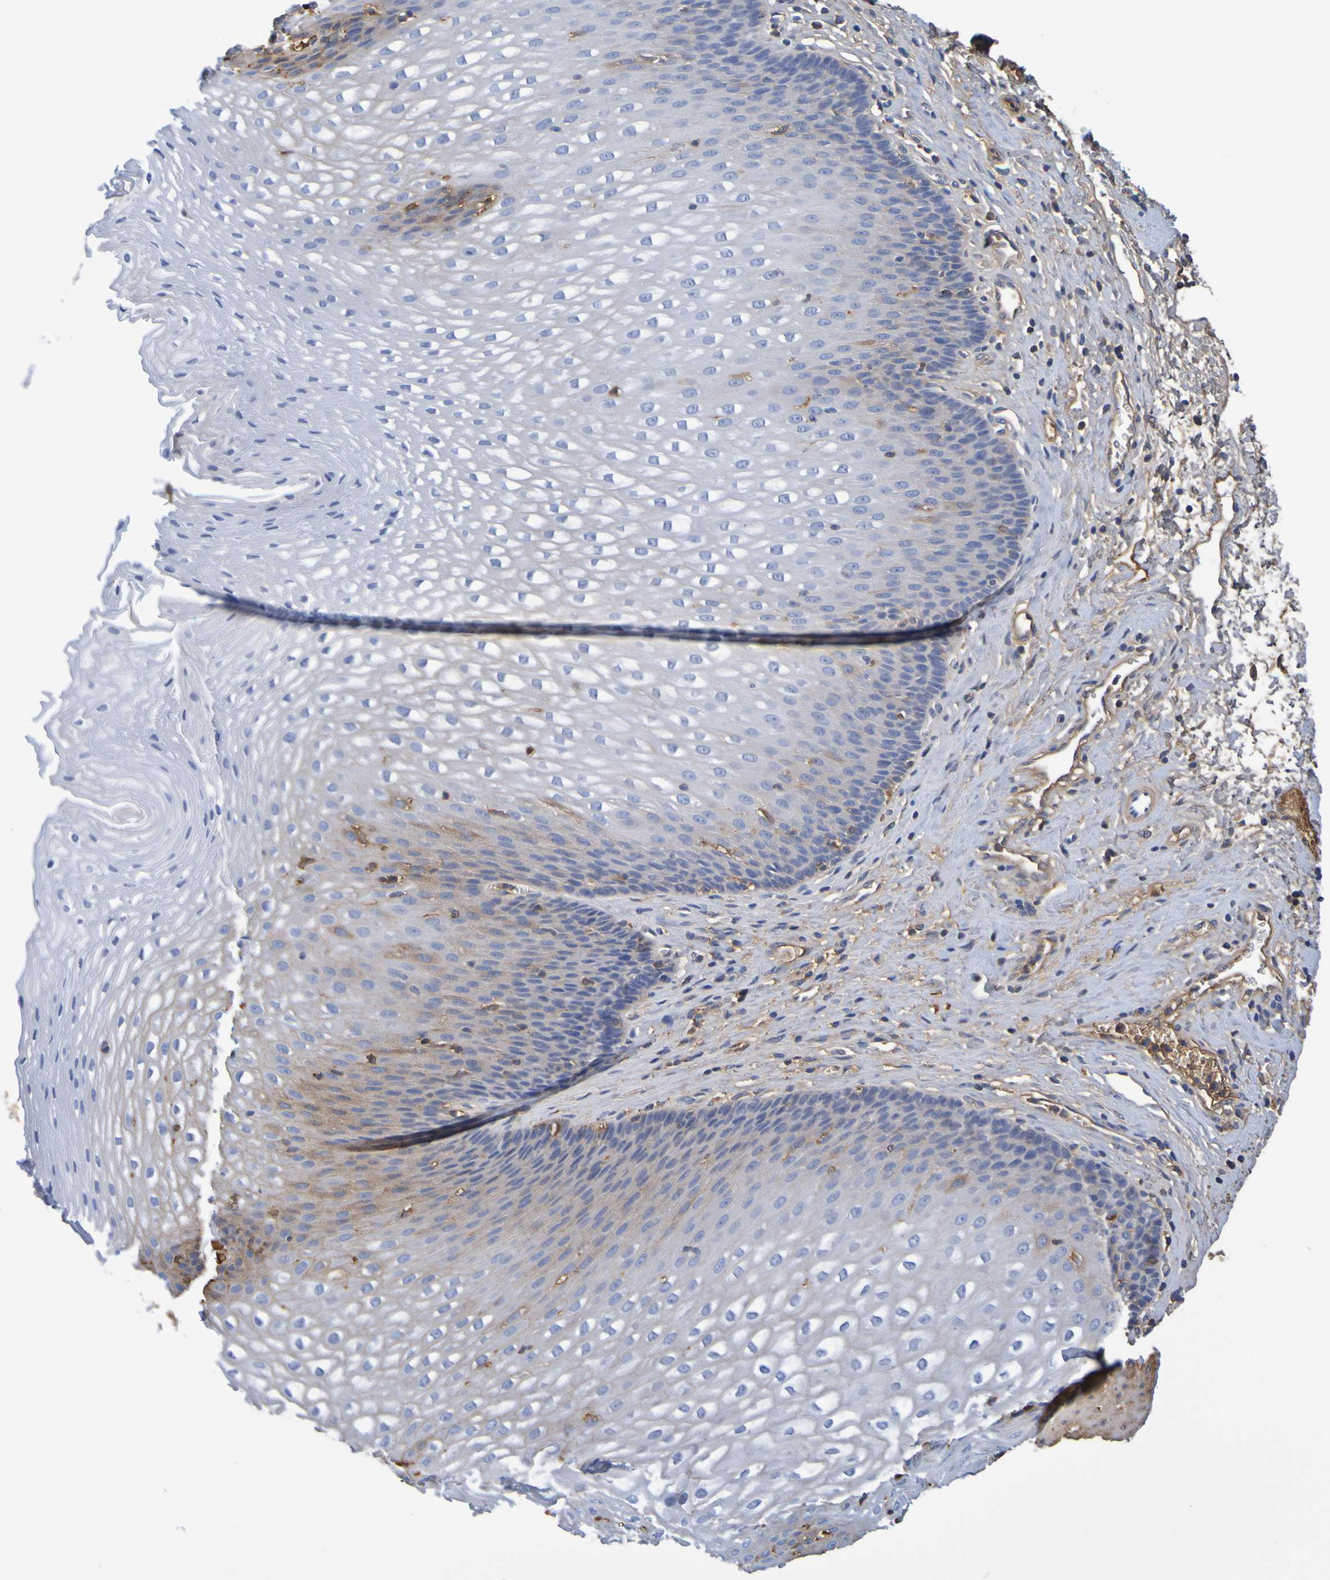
{"staining": {"intensity": "moderate", "quantity": "<25%", "location": "cytoplasmic/membranous"}, "tissue": "esophagus", "cell_type": "Squamous epithelial cells", "image_type": "normal", "snomed": [{"axis": "morphology", "description": "Normal tissue, NOS"}, {"axis": "topography", "description": "Esophagus"}], "caption": "Squamous epithelial cells reveal low levels of moderate cytoplasmic/membranous positivity in about <25% of cells in unremarkable esophagus. The protein is shown in brown color, while the nuclei are stained blue.", "gene": "GAB3", "patient": {"sex": "male", "age": 48}}